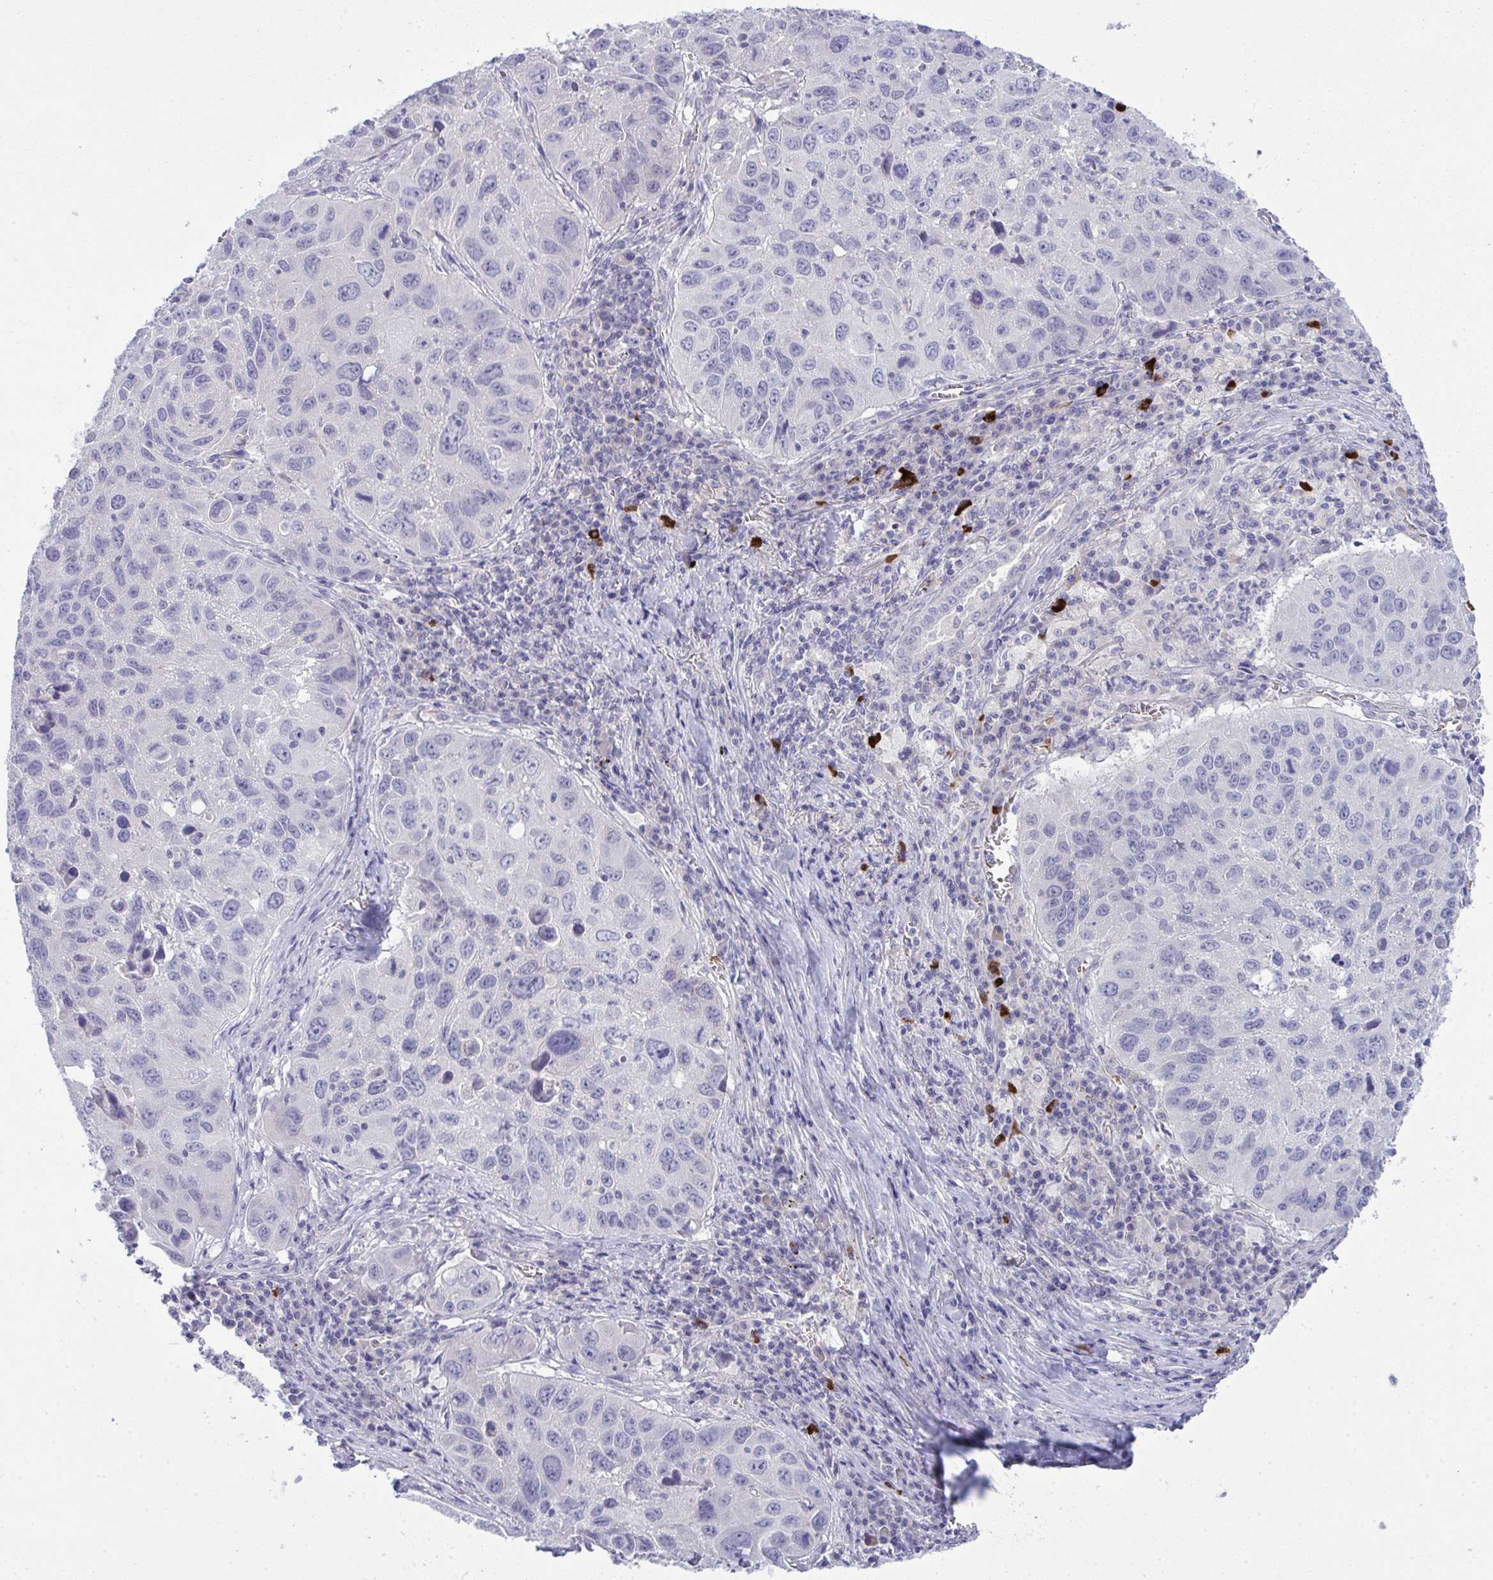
{"staining": {"intensity": "negative", "quantity": "none", "location": "none"}, "tissue": "lung cancer", "cell_type": "Tumor cells", "image_type": "cancer", "snomed": [{"axis": "morphology", "description": "Squamous cell carcinoma, NOS"}, {"axis": "topography", "description": "Lung"}], "caption": "Photomicrograph shows no protein staining in tumor cells of lung cancer (squamous cell carcinoma) tissue.", "gene": "SPTB", "patient": {"sex": "female", "age": 61}}